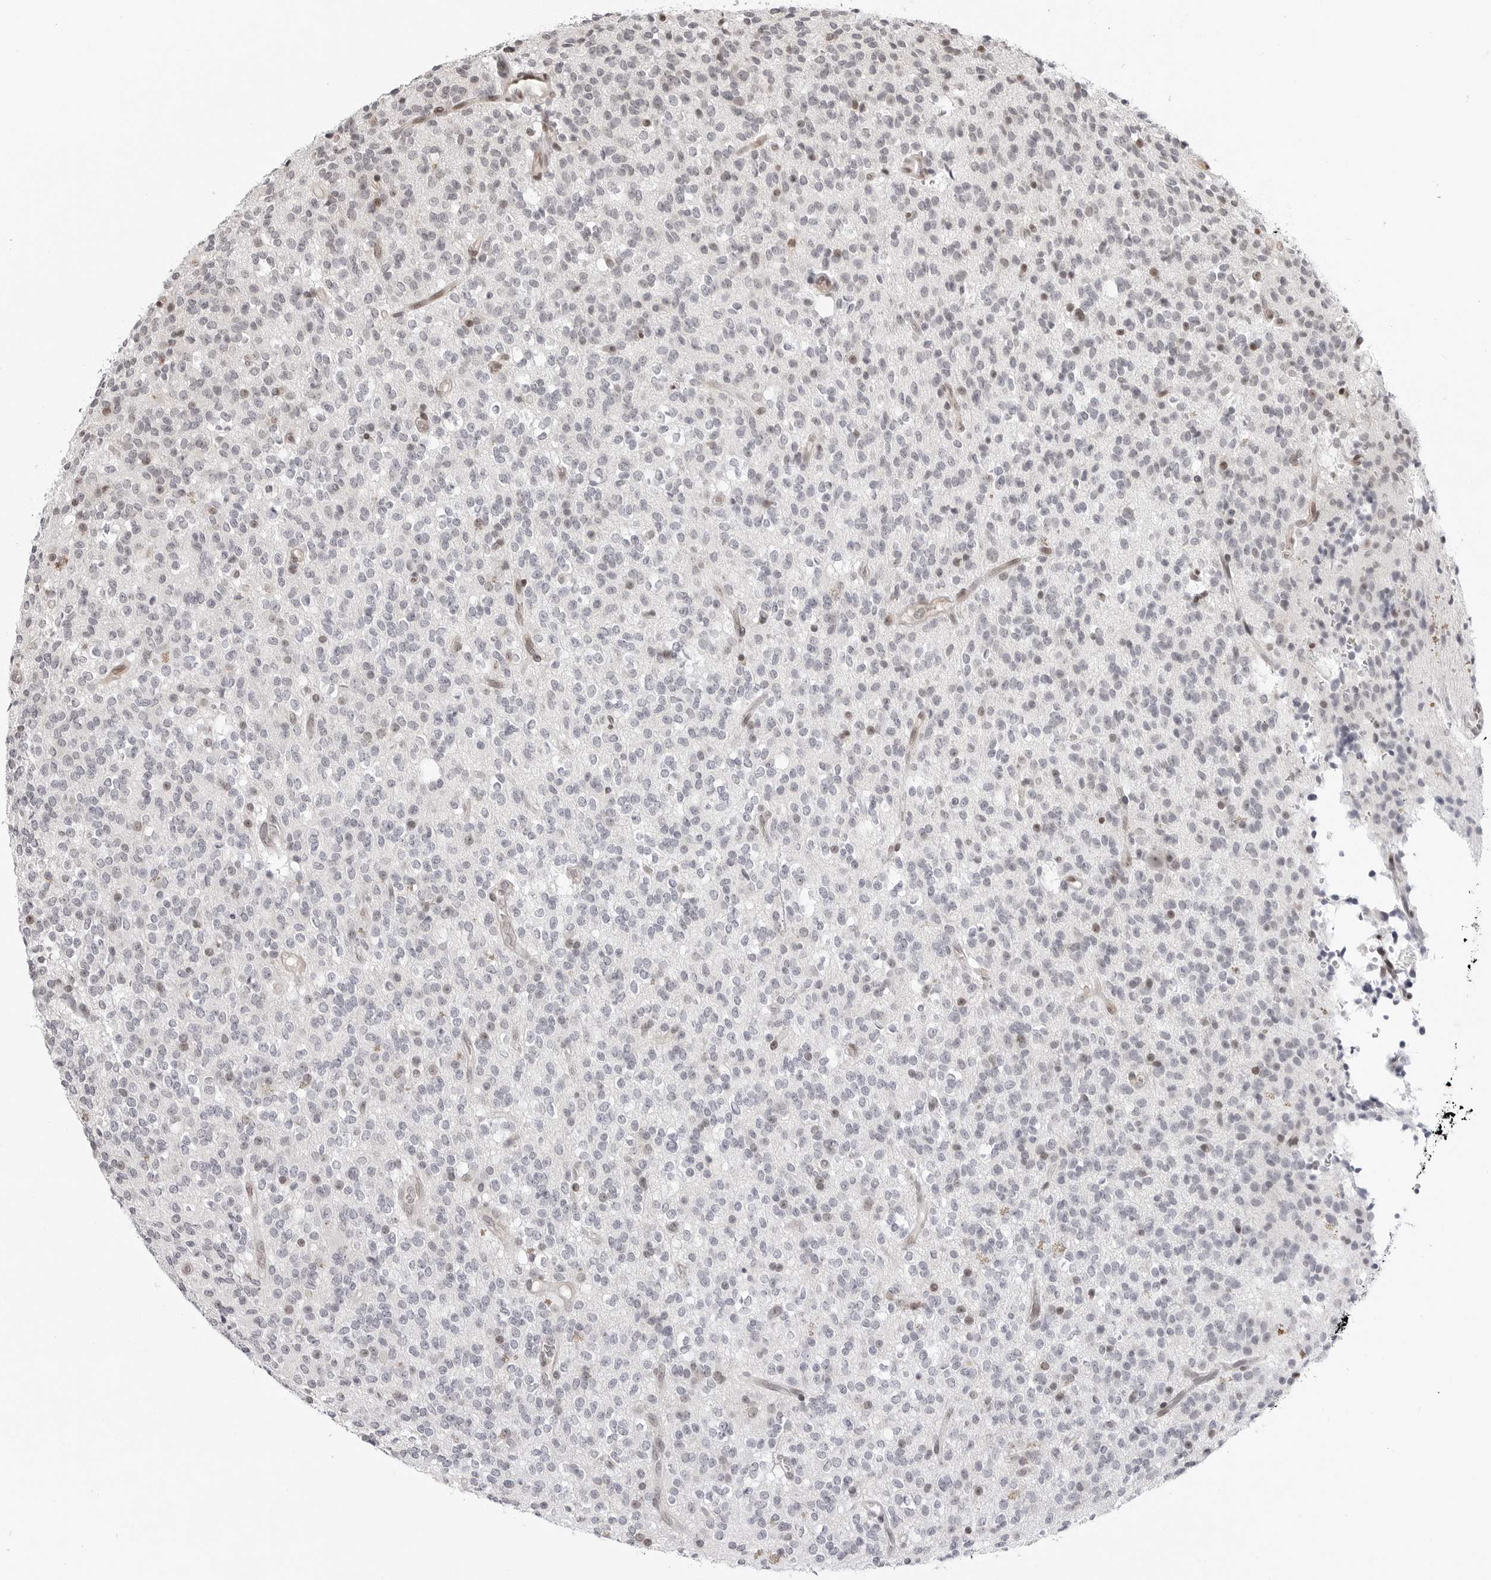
{"staining": {"intensity": "negative", "quantity": "none", "location": "none"}, "tissue": "glioma", "cell_type": "Tumor cells", "image_type": "cancer", "snomed": [{"axis": "morphology", "description": "Glioma, malignant, High grade"}, {"axis": "topography", "description": "Brain"}], "caption": "IHC micrograph of neoplastic tissue: human malignant glioma (high-grade) stained with DAB (3,3'-diaminobenzidine) exhibits no significant protein staining in tumor cells.", "gene": "C8orf33", "patient": {"sex": "male", "age": 34}}